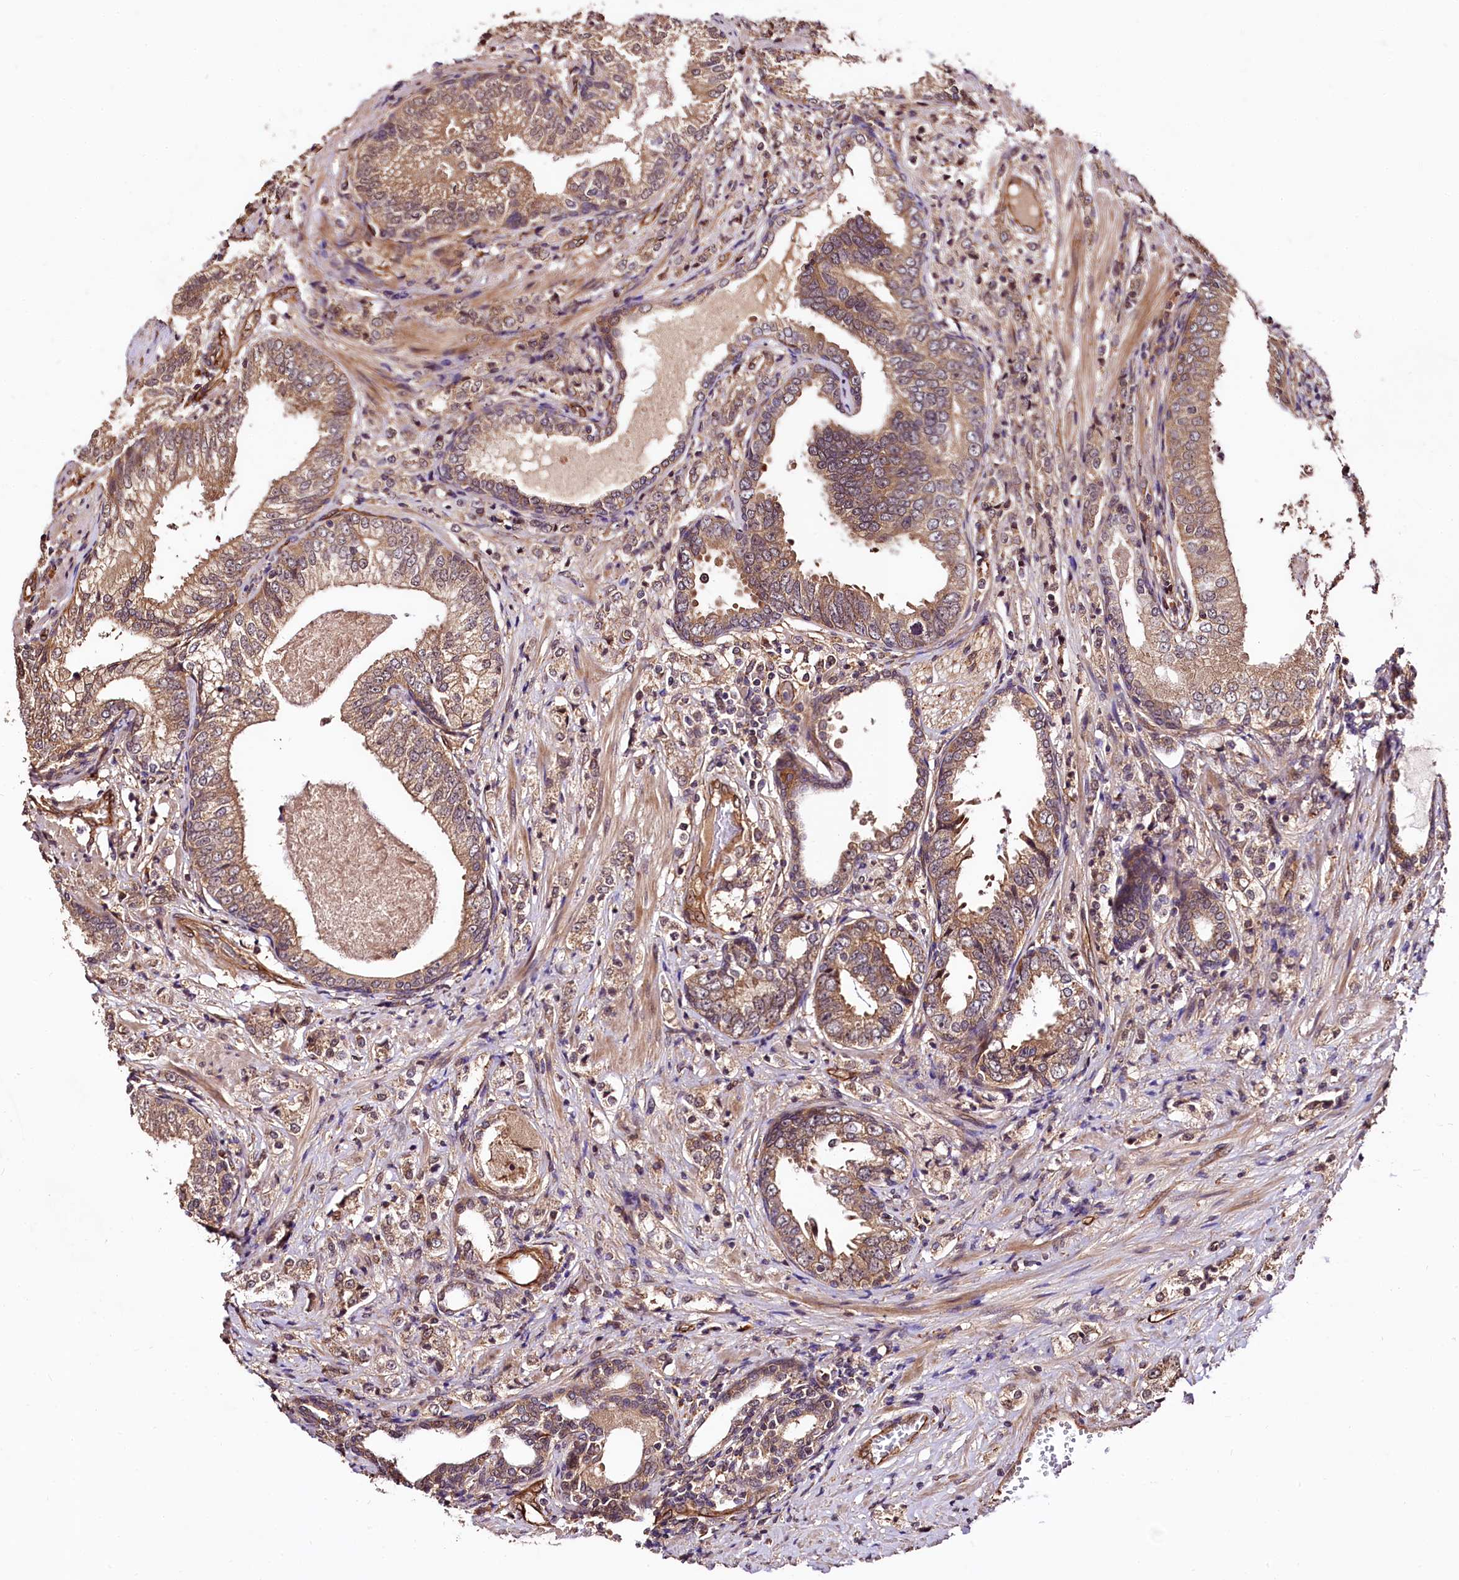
{"staining": {"intensity": "weak", "quantity": ">75%", "location": "cytoplasmic/membranous"}, "tissue": "prostate cancer", "cell_type": "Tumor cells", "image_type": "cancer", "snomed": [{"axis": "morphology", "description": "Adenocarcinoma, High grade"}, {"axis": "topography", "description": "Prostate"}], "caption": "Immunohistochemistry (IHC) photomicrograph of neoplastic tissue: human prostate adenocarcinoma (high-grade) stained using immunohistochemistry reveals low levels of weak protein expression localized specifically in the cytoplasmic/membranous of tumor cells, appearing as a cytoplasmic/membranous brown color.", "gene": "TBCEL", "patient": {"sex": "male", "age": 69}}